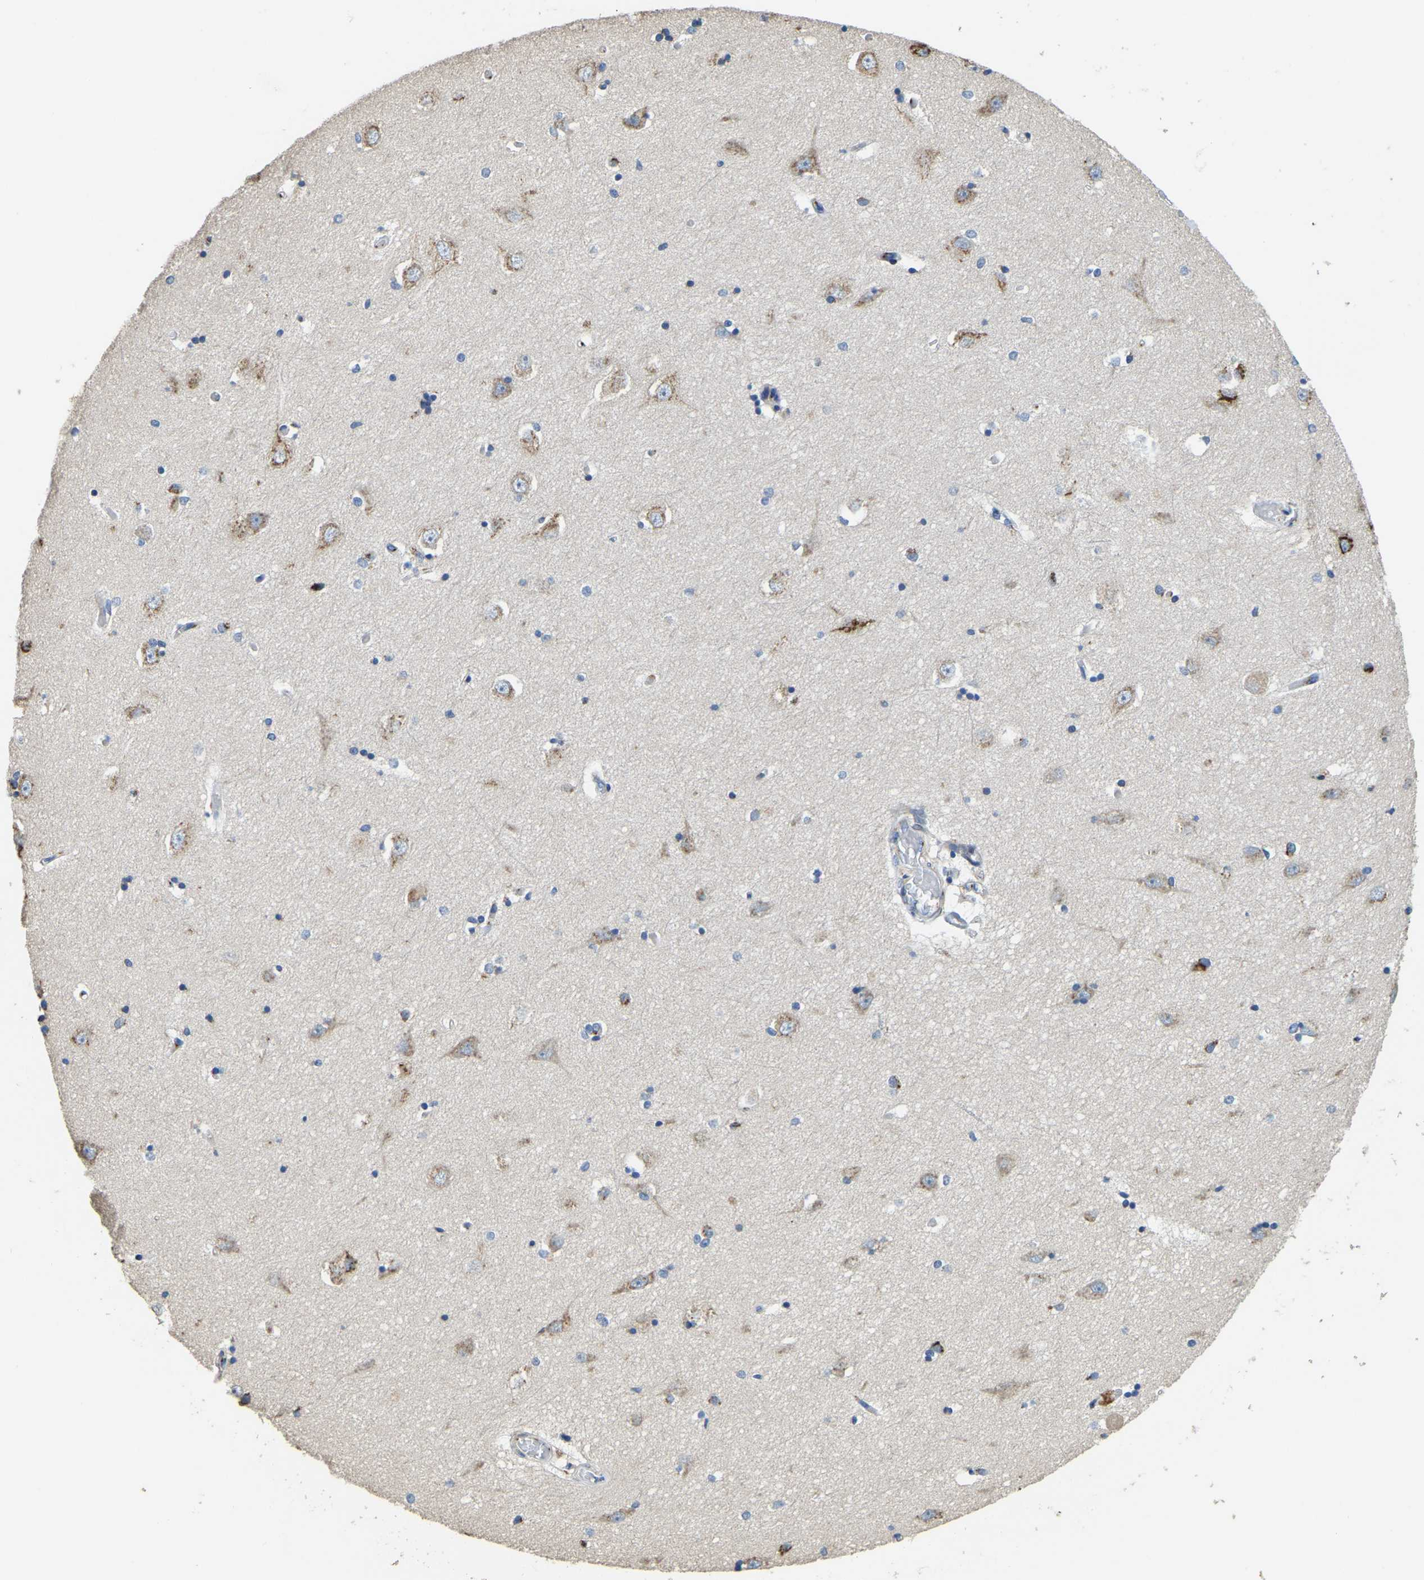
{"staining": {"intensity": "moderate", "quantity": "<25%", "location": "cytoplasmic/membranous"}, "tissue": "hippocampus", "cell_type": "Glial cells", "image_type": "normal", "snomed": [{"axis": "morphology", "description": "Normal tissue, NOS"}, {"axis": "topography", "description": "Hippocampus"}], "caption": "This histopathology image shows unremarkable hippocampus stained with immunohistochemistry to label a protein in brown. The cytoplasmic/membranous of glial cells show moderate positivity for the protein. Nuclei are counter-stained blue.", "gene": "FAM174A", "patient": {"sex": "male", "age": 45}}